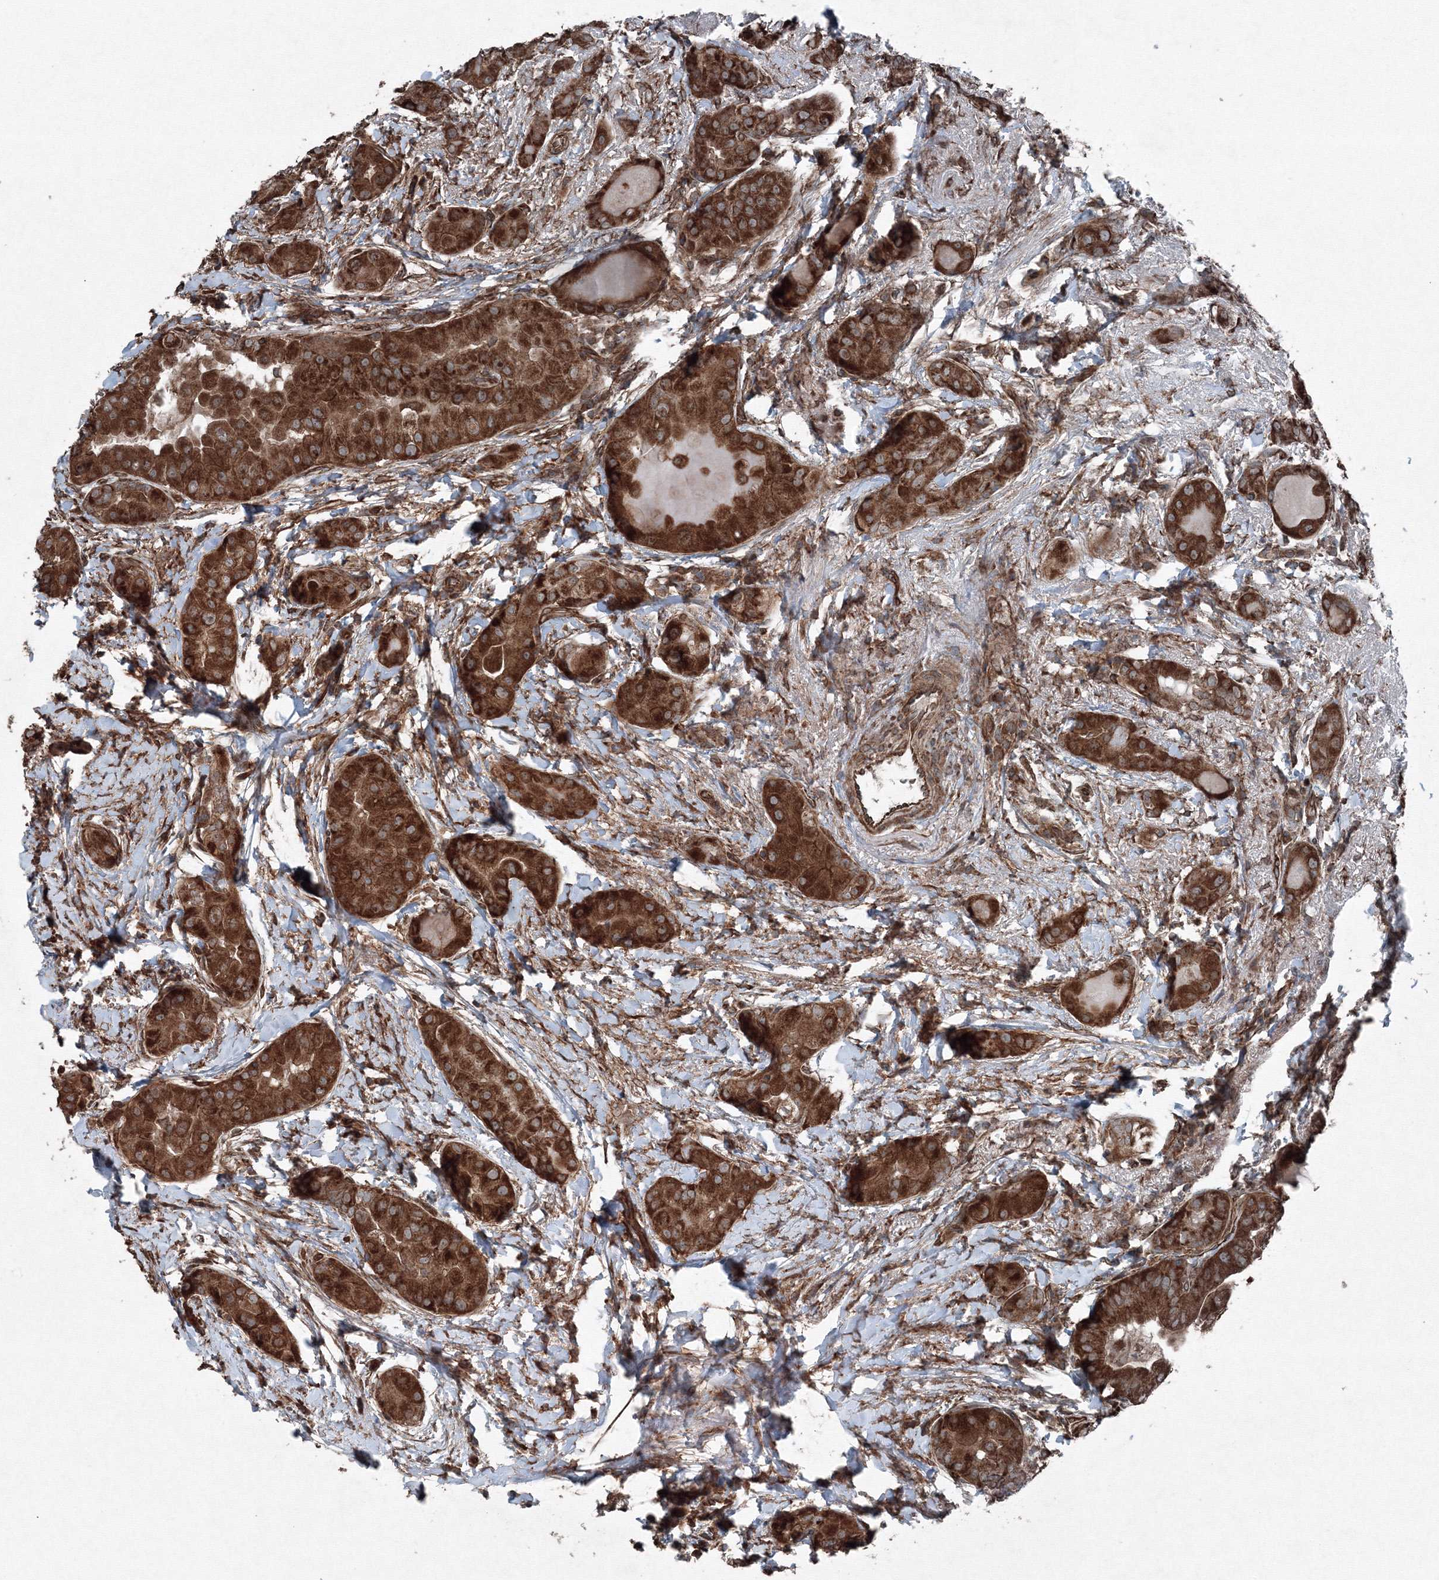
{"staining": {"intensity": "strong", "quantity": ">75%", "location": "cytoplasmic/membranous"}, "tissue": "thyroid cancer", "cell_type": "Tumor cells", "image_type": "cancer", "snomed": [{"axis": "morphology", "description": "Papillary adenocarcinoma, NOS"}, {"axis": "topography", "description": "Thyroid gland"}], "caption": "Immunohistochemistry (DAB (3,3'-diaminobenzidine)) staining of human papillary adenocarcinoma (thyroid) demonstrates strong cytoplasmic/membranous protein expression in about >75% of tumor cells.", "gene": "COPS7B", "patient": {"sex": "male", "age": 33}}